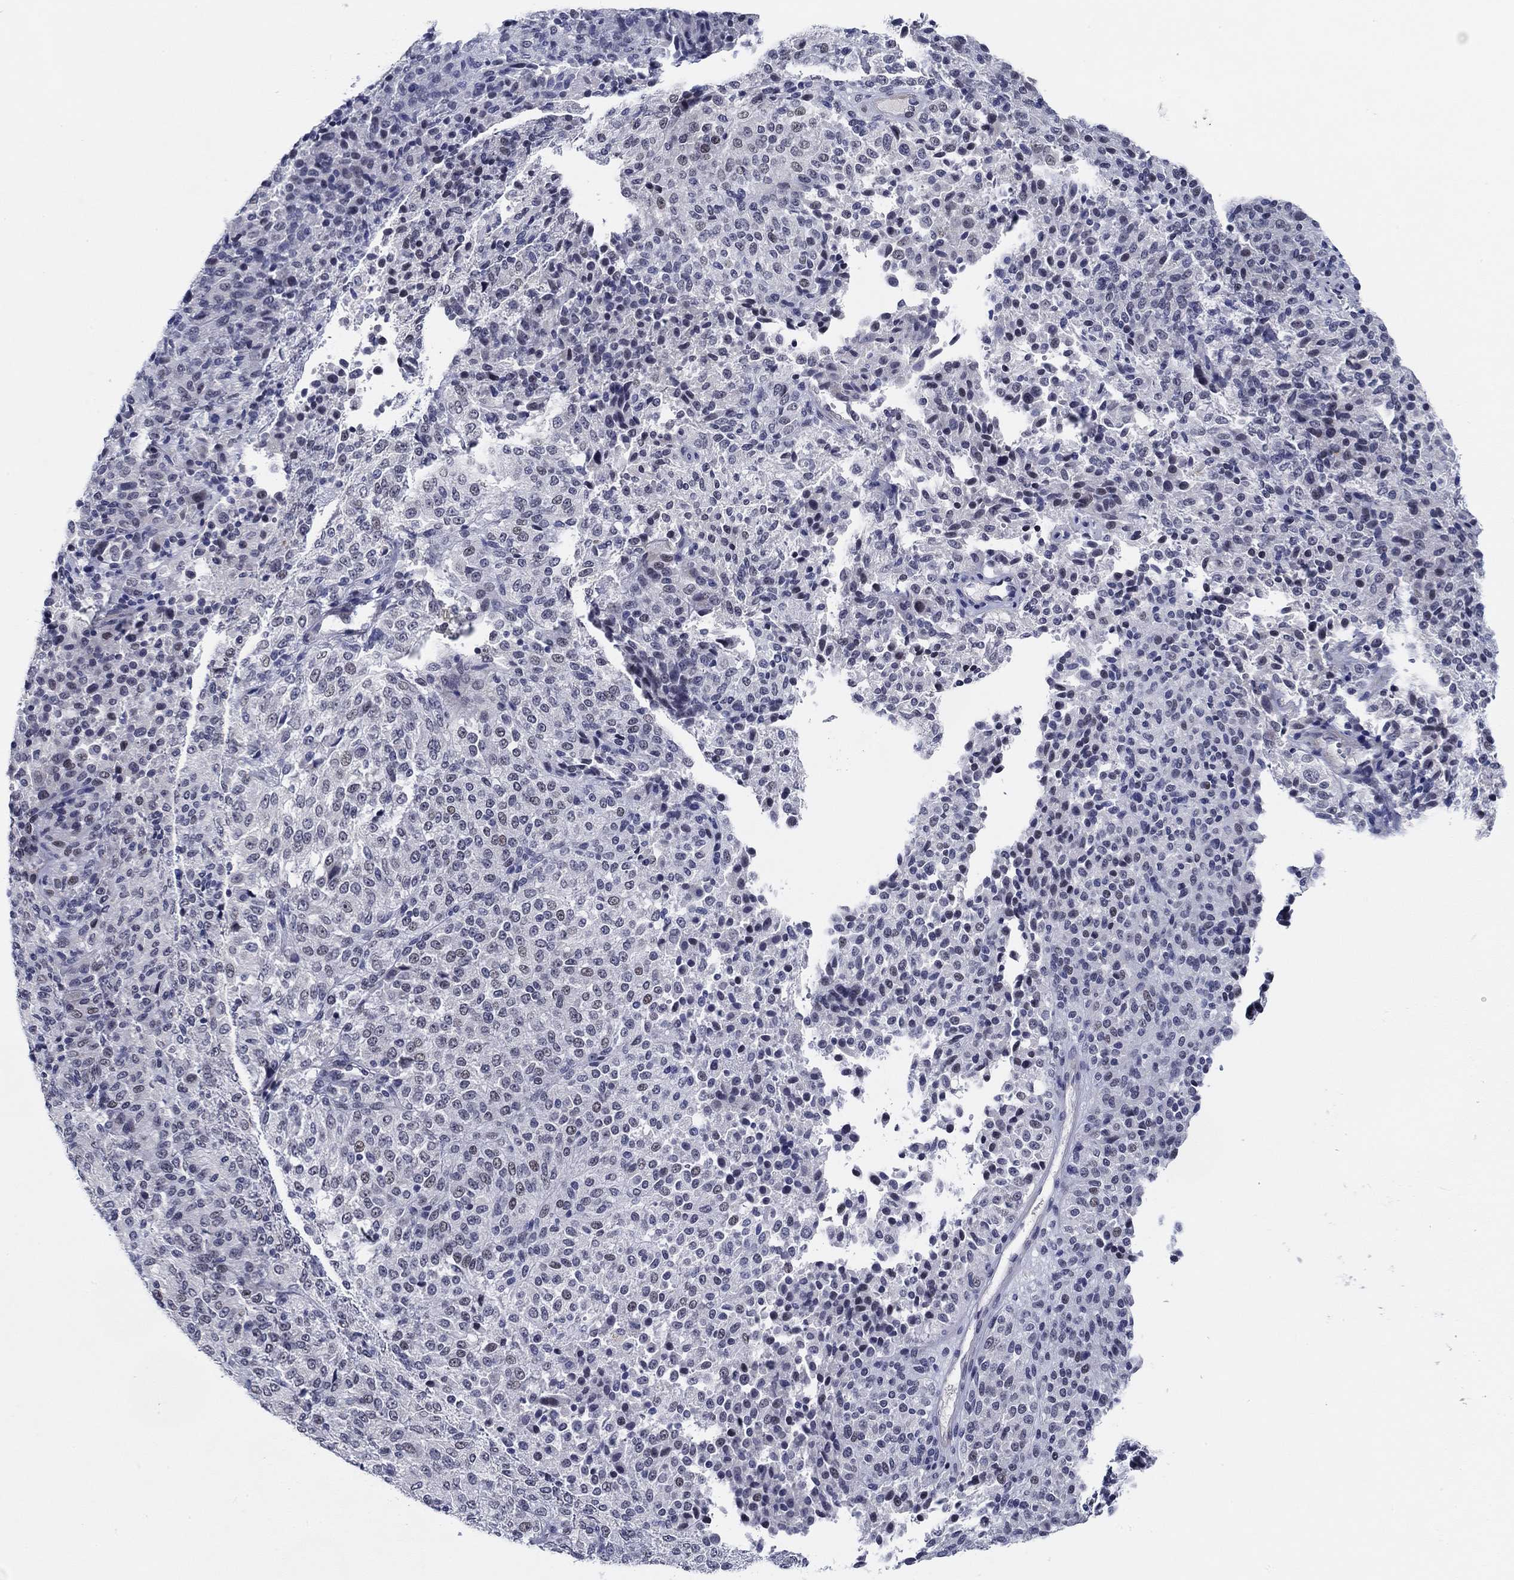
{"staining": {"intensity": "negative", "quantity": "none", "location": "none"}, "tissue": "melanoma", "cell_type": "Tumor cells", "image_type": "cancer", "snomed": [{"axis": "morphology", "description": "Malignant melanoma, Metastatic site"}, {"axis": "topography", "description": "Brain"}], "caption": "Tumor cells show no significant expression in melanoma. (DAB (3,3'-diaminobenzidine) immunohistochemistry (IHC), high magnification).", "gene": "SLC34A1", "patient": {"sex": "female", "age": 56}}